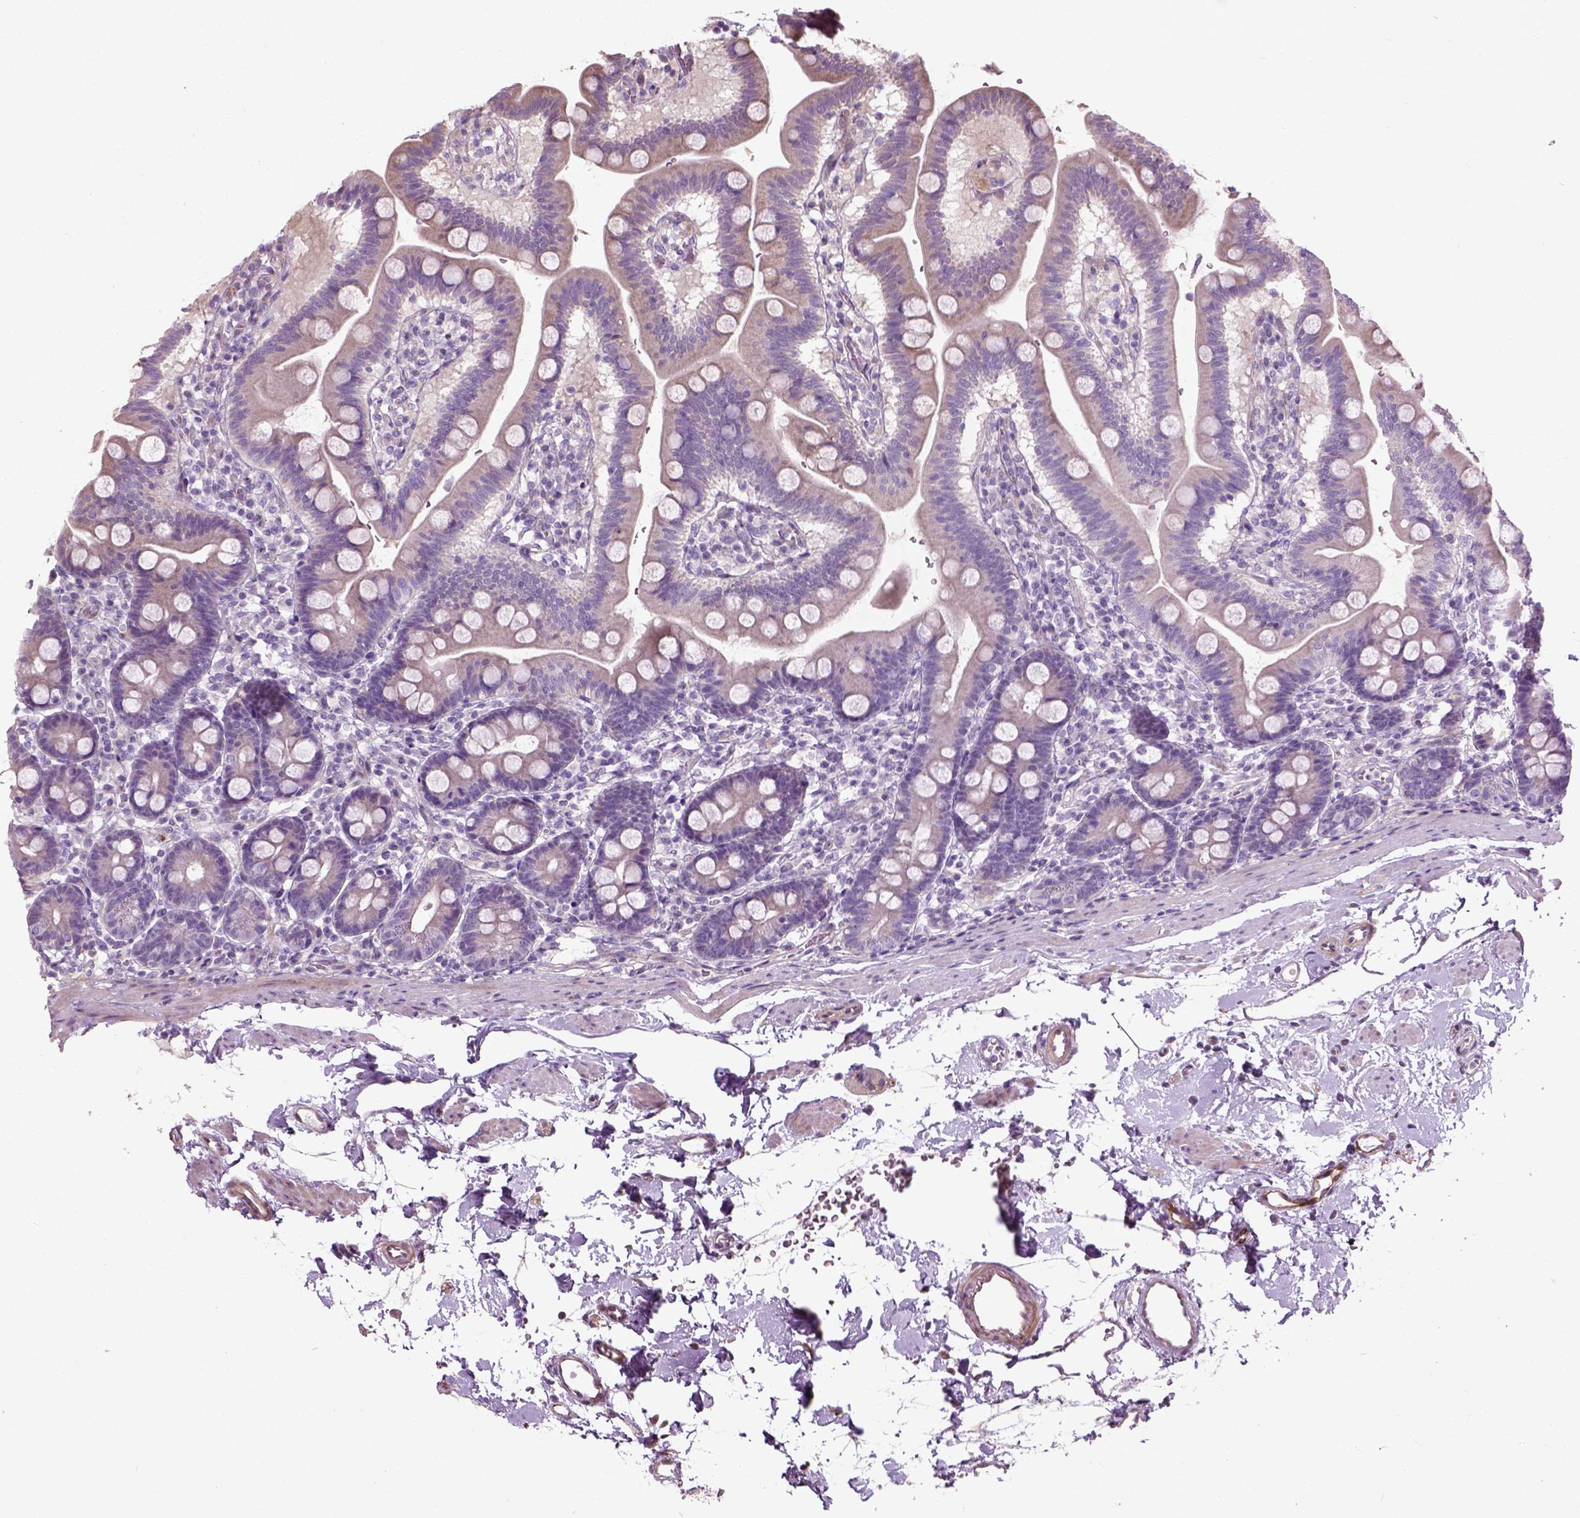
{"staining": {"intensity": "moderate", "quantity": "<25%", "location": "cytoplasmic/membranous"}, "tissue": "duodenum", "cell_type": "Glandular cells", "image_type": "normal", "snomed": [{"axis": "morphology", "description": "Normal tissue, NOS"}, {"axis": "topography", "description": "Duodenum"}], "caption": "Protein staining of unremarkable duodenum shows moderate cytoplasmic/membranous staining in approximately <25% of glandular cells. (IHC, brightfield microscopy, high magnification).", "gene": "PKP3", "patient": {"sex": "male", "age": 59}}